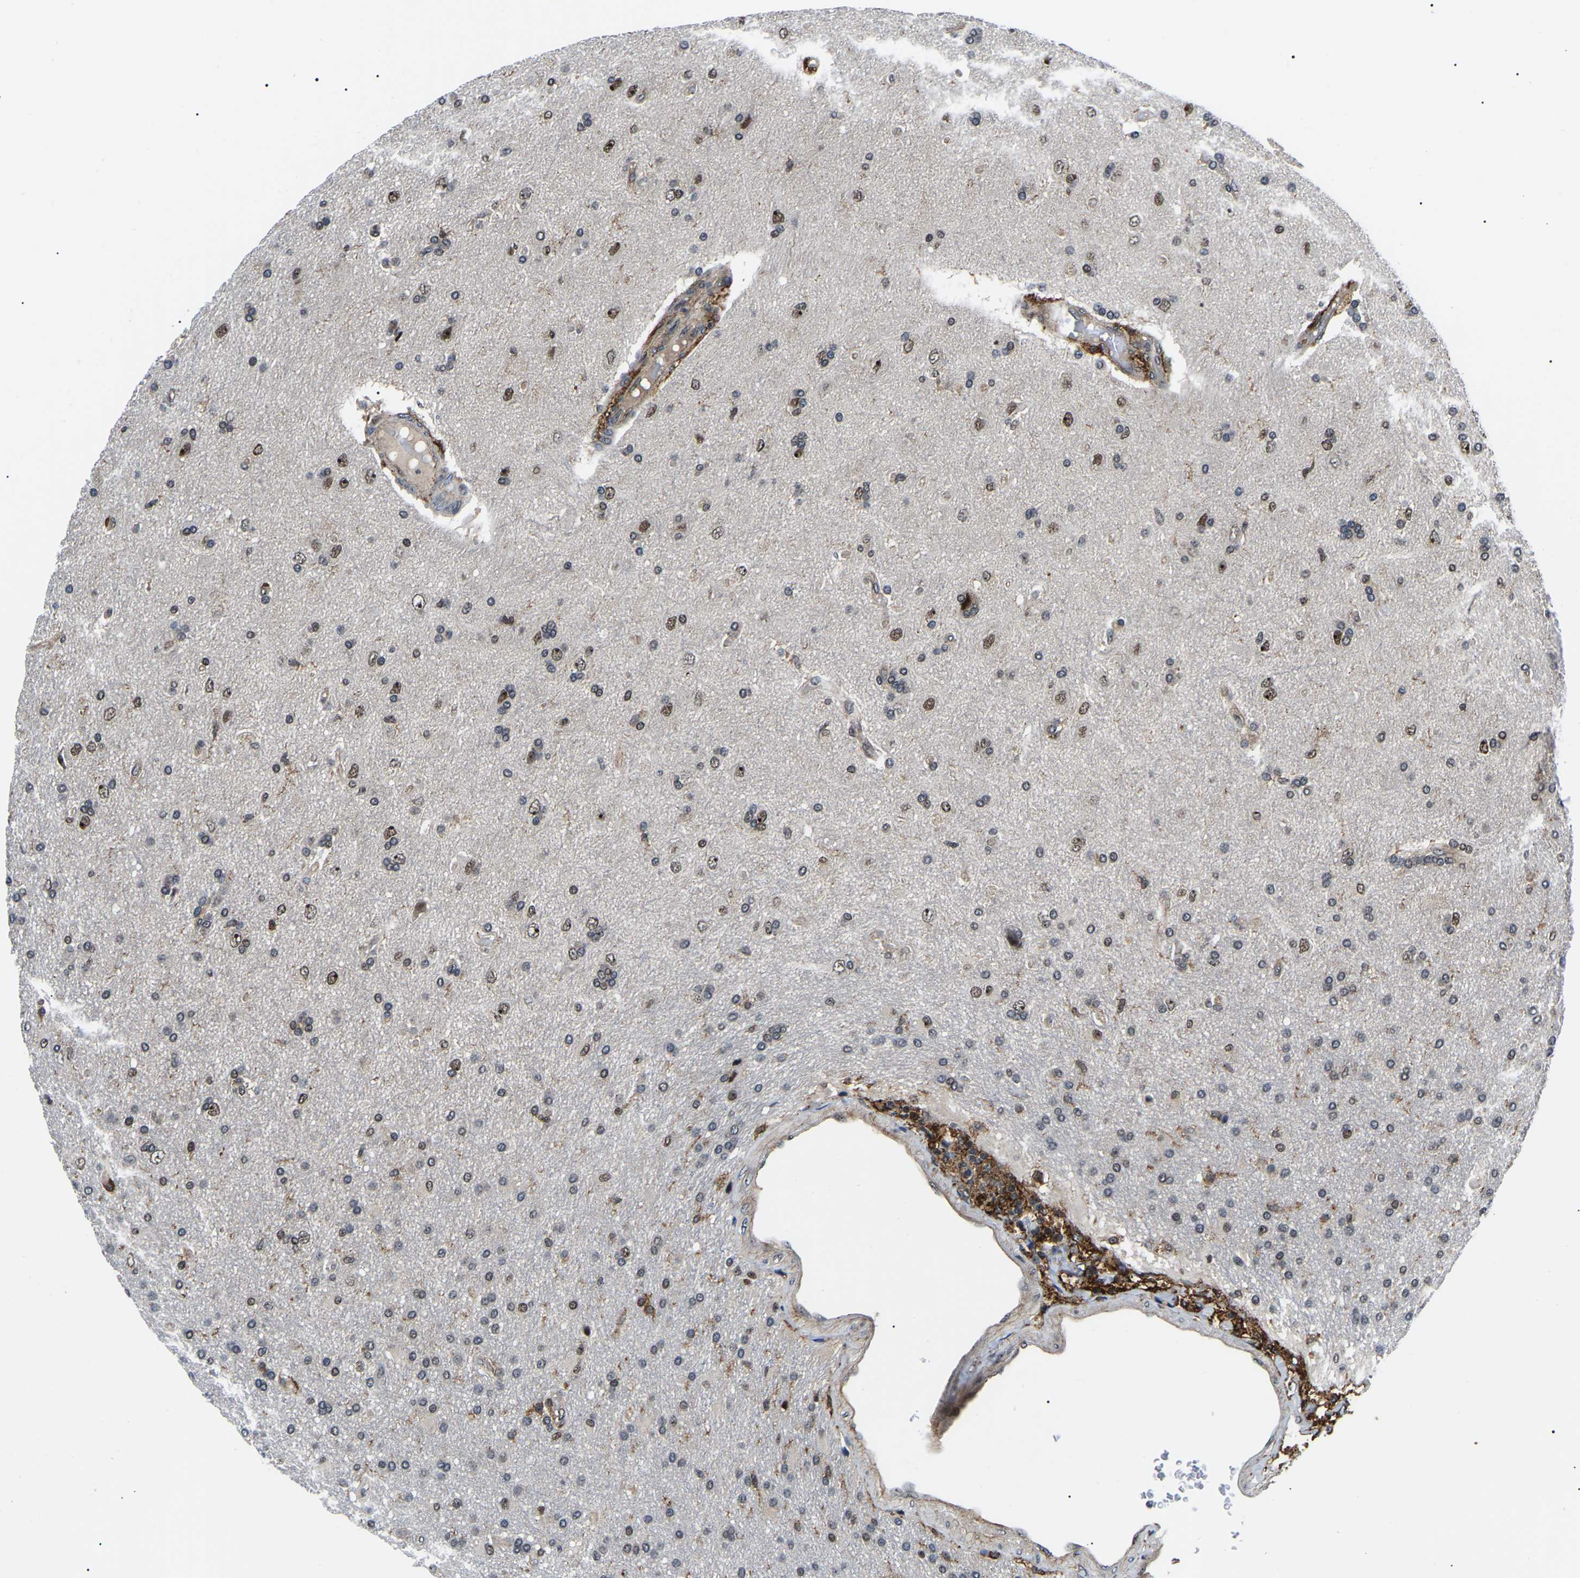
{"staining": {"intensity": "moderate", "quantity": "25%-75%", "location": "nuclear"}, "tissue": "glioma", "cell_type": "Tumor cells", "image_type": "cancer", "snomed": [{"axis": "morphology", "description": "Glioma, malignant, High grade"}, {"axis": "topography", "description": "Brain"}], "caption": "Glioma tissue reveals moderate nuclear staining in about 25%-75% of tumor cells, visualized by immunohistochemistry.", "gene": "RRP1B", "patient": {"sex": "male", "age": 72}}